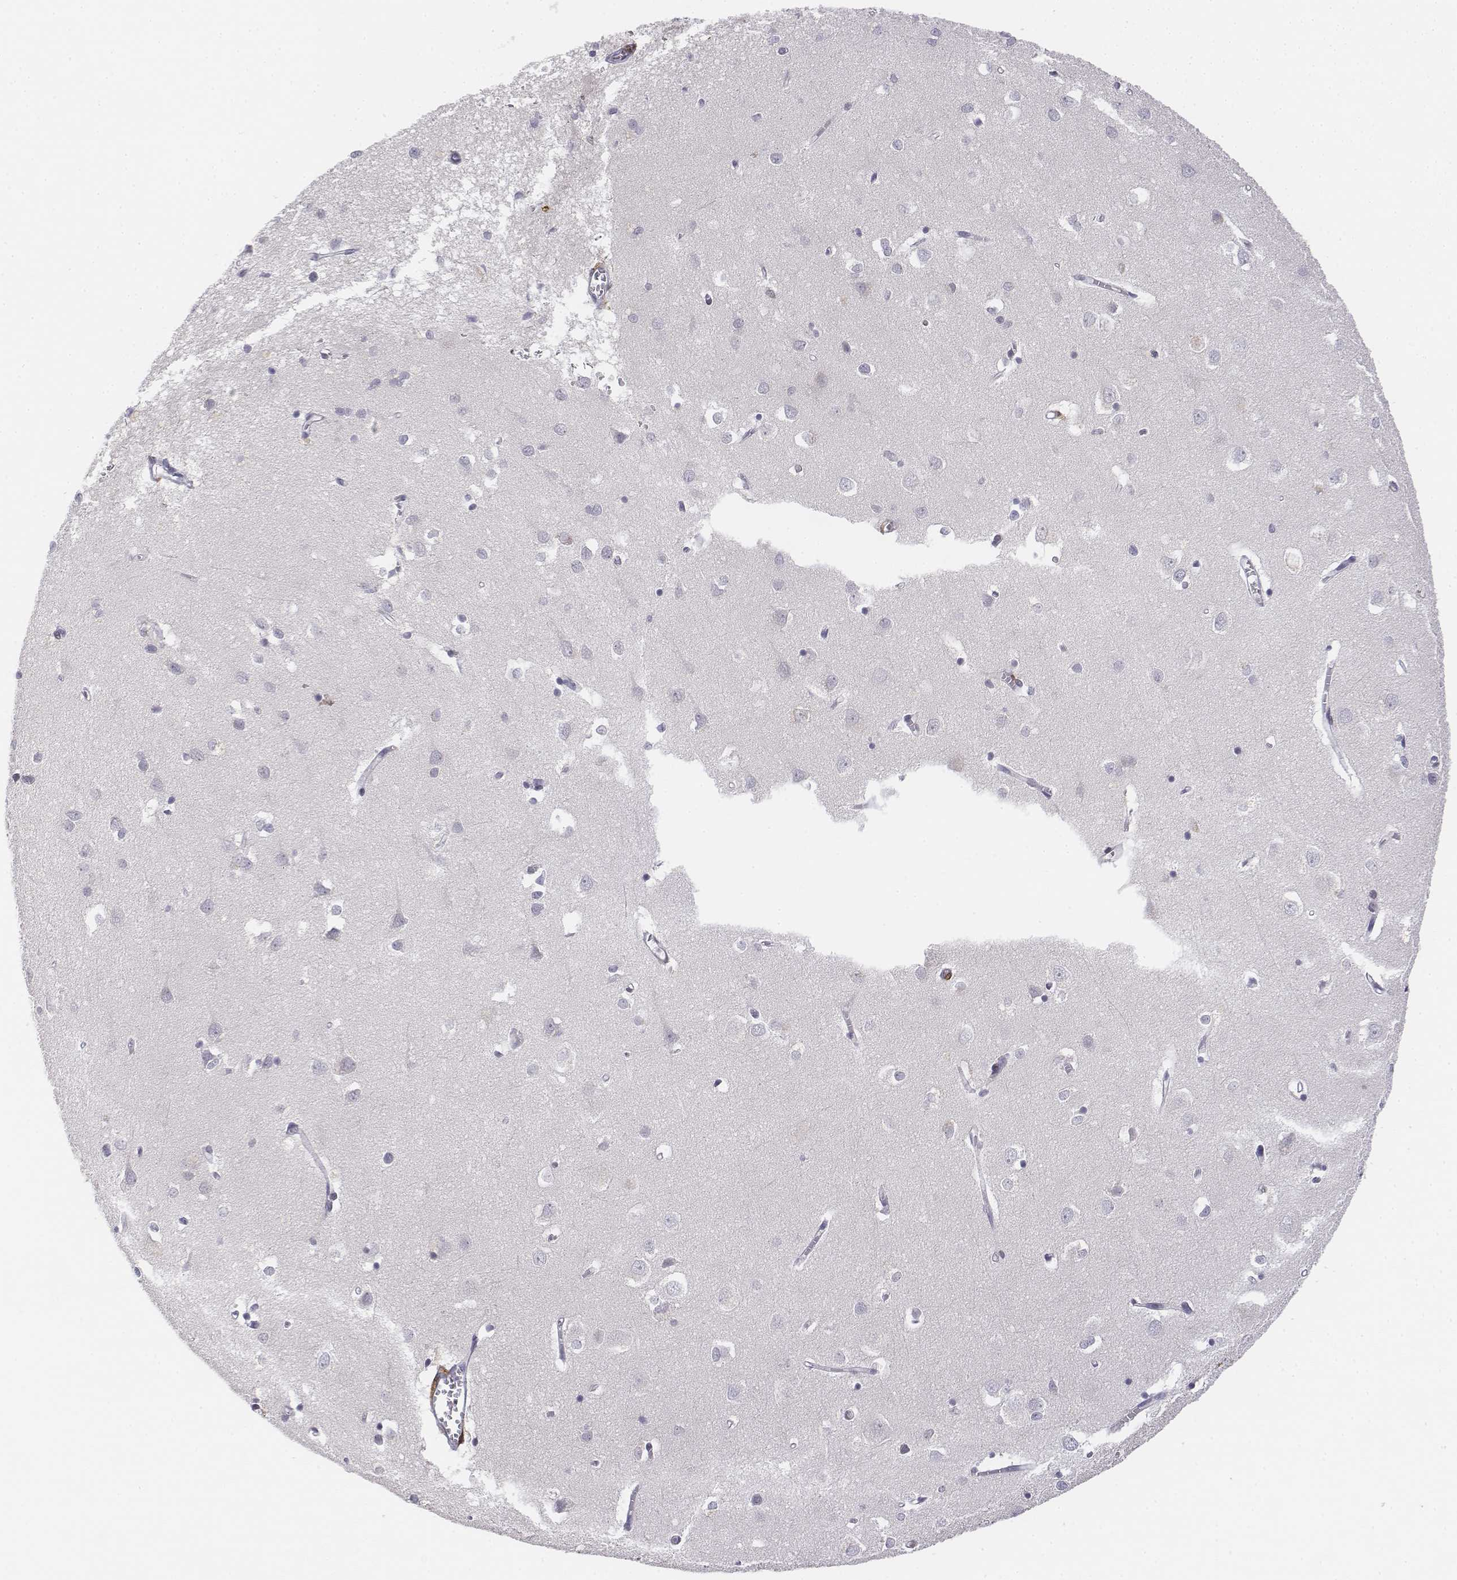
{"staining": {"intensity": "negative", "quantity": "none", "location": "none"}, "tissue": "cerebral cortex", "cell_type": "Endothelial cells", "image_type": "normal", "snomed": [{"axis": "morphology", "description": "Normal tissue, NOS"}, {"axis": "topography", "description": "Cerebral cortex"}], "caption": "Endothelial cells show no significant expression in unremarkable cerebral cortex. (DAB immunohistochemistry, high magnification).", "gene": "CD14", "patient": {"sex": "male", "age": 70}}